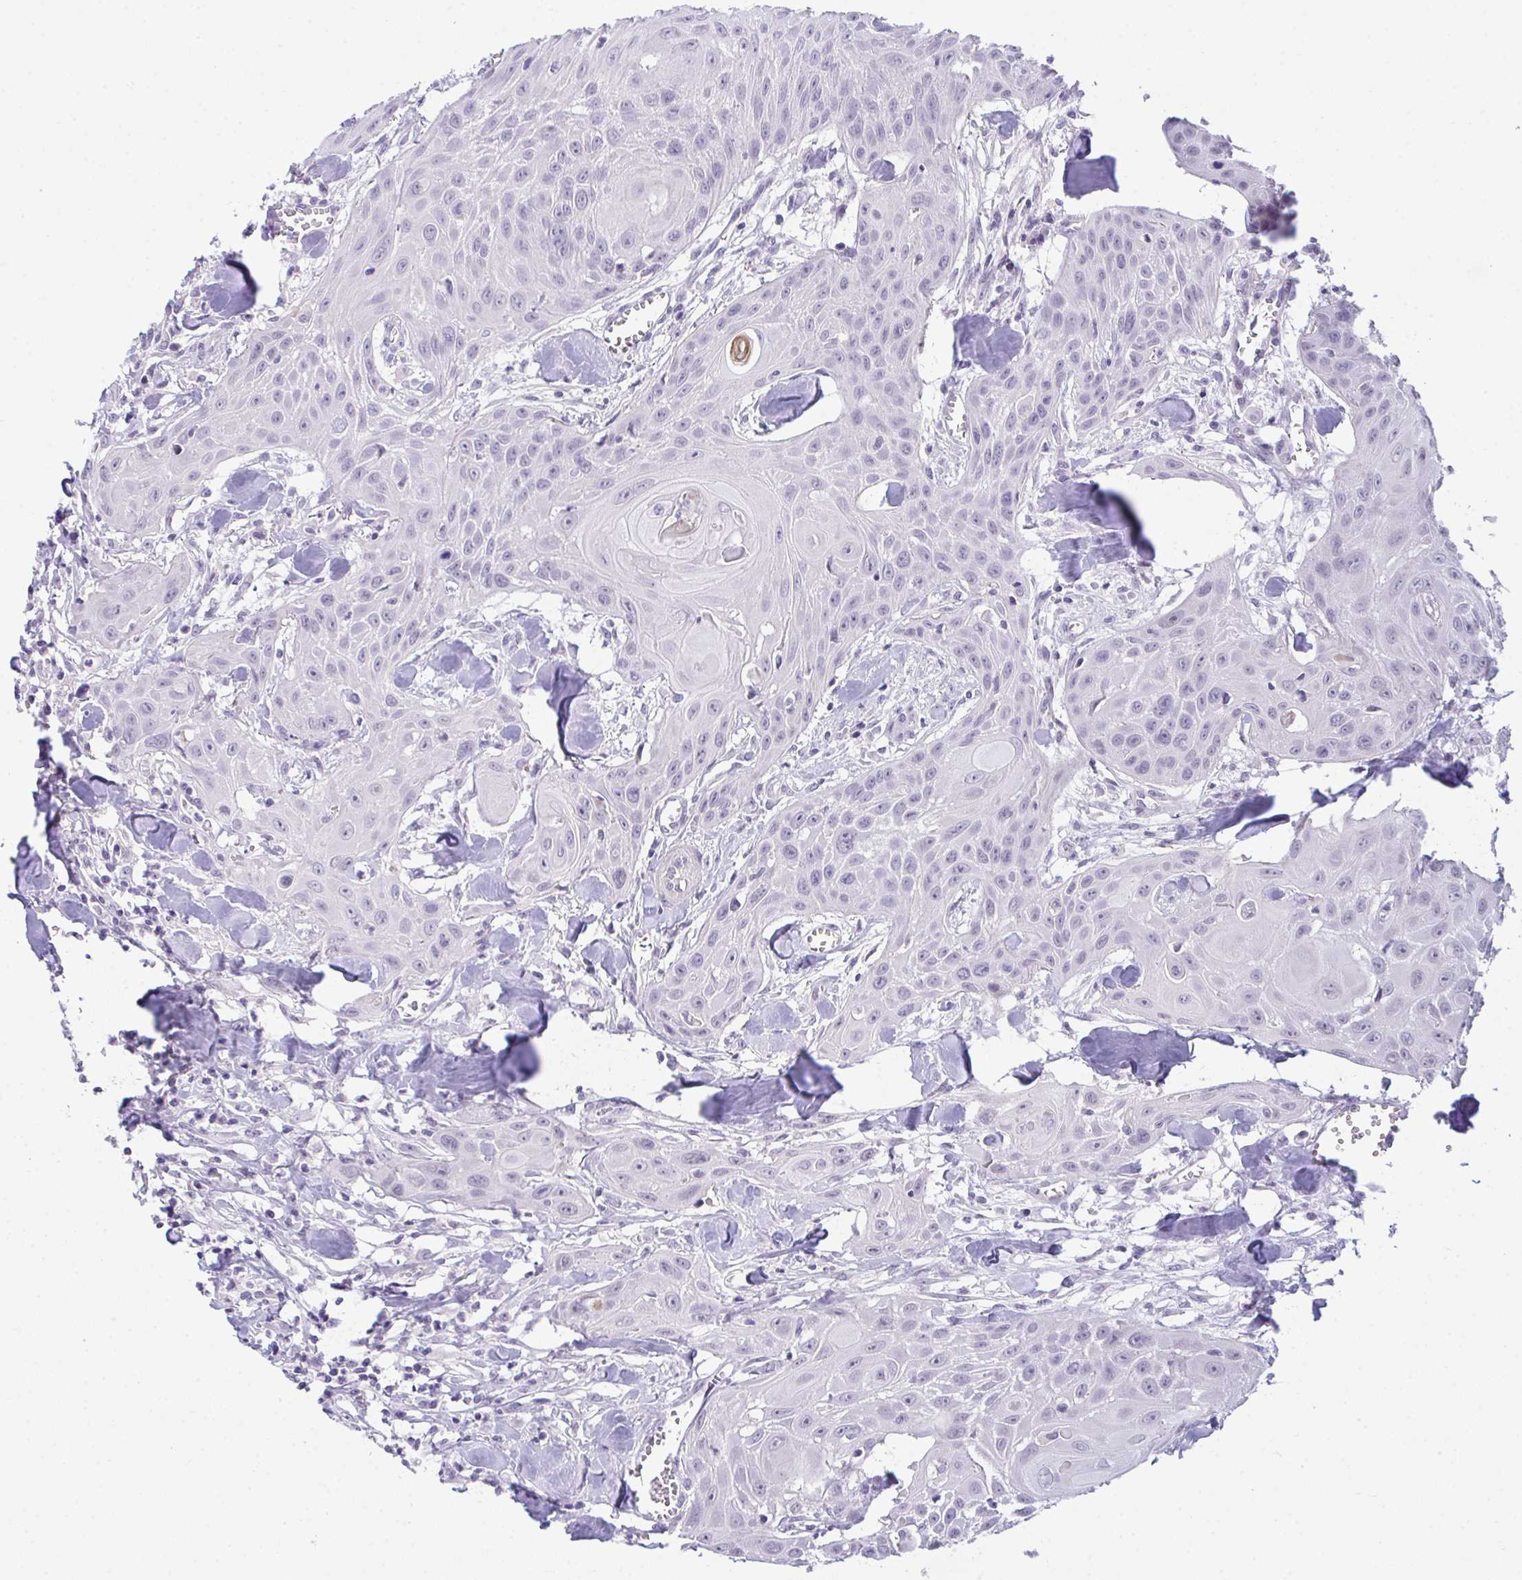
{"staining": {"intensity": "negative", "quantity": "none", "location": "none"}, "tissue": "head and neck cancer", "cell_type": "Tumor cells", "image_type": "cancer", "snomed": [{"axis": "morphology", "description": "Squamous cell carcinoma, NOS"}, {"axis": "topography", "description": "Lymph node"}, {"axis": "topography", "description": "Salivary gland"}, {"axis": "topography", "description": "Head-Neck"}], "caption": "A micrograph of human head and neck squamous cell carcinoma is negative for staining in tumor cells.", "gene": "ATP6V0D2", "patient": {"sex": "female", "age": 74}}